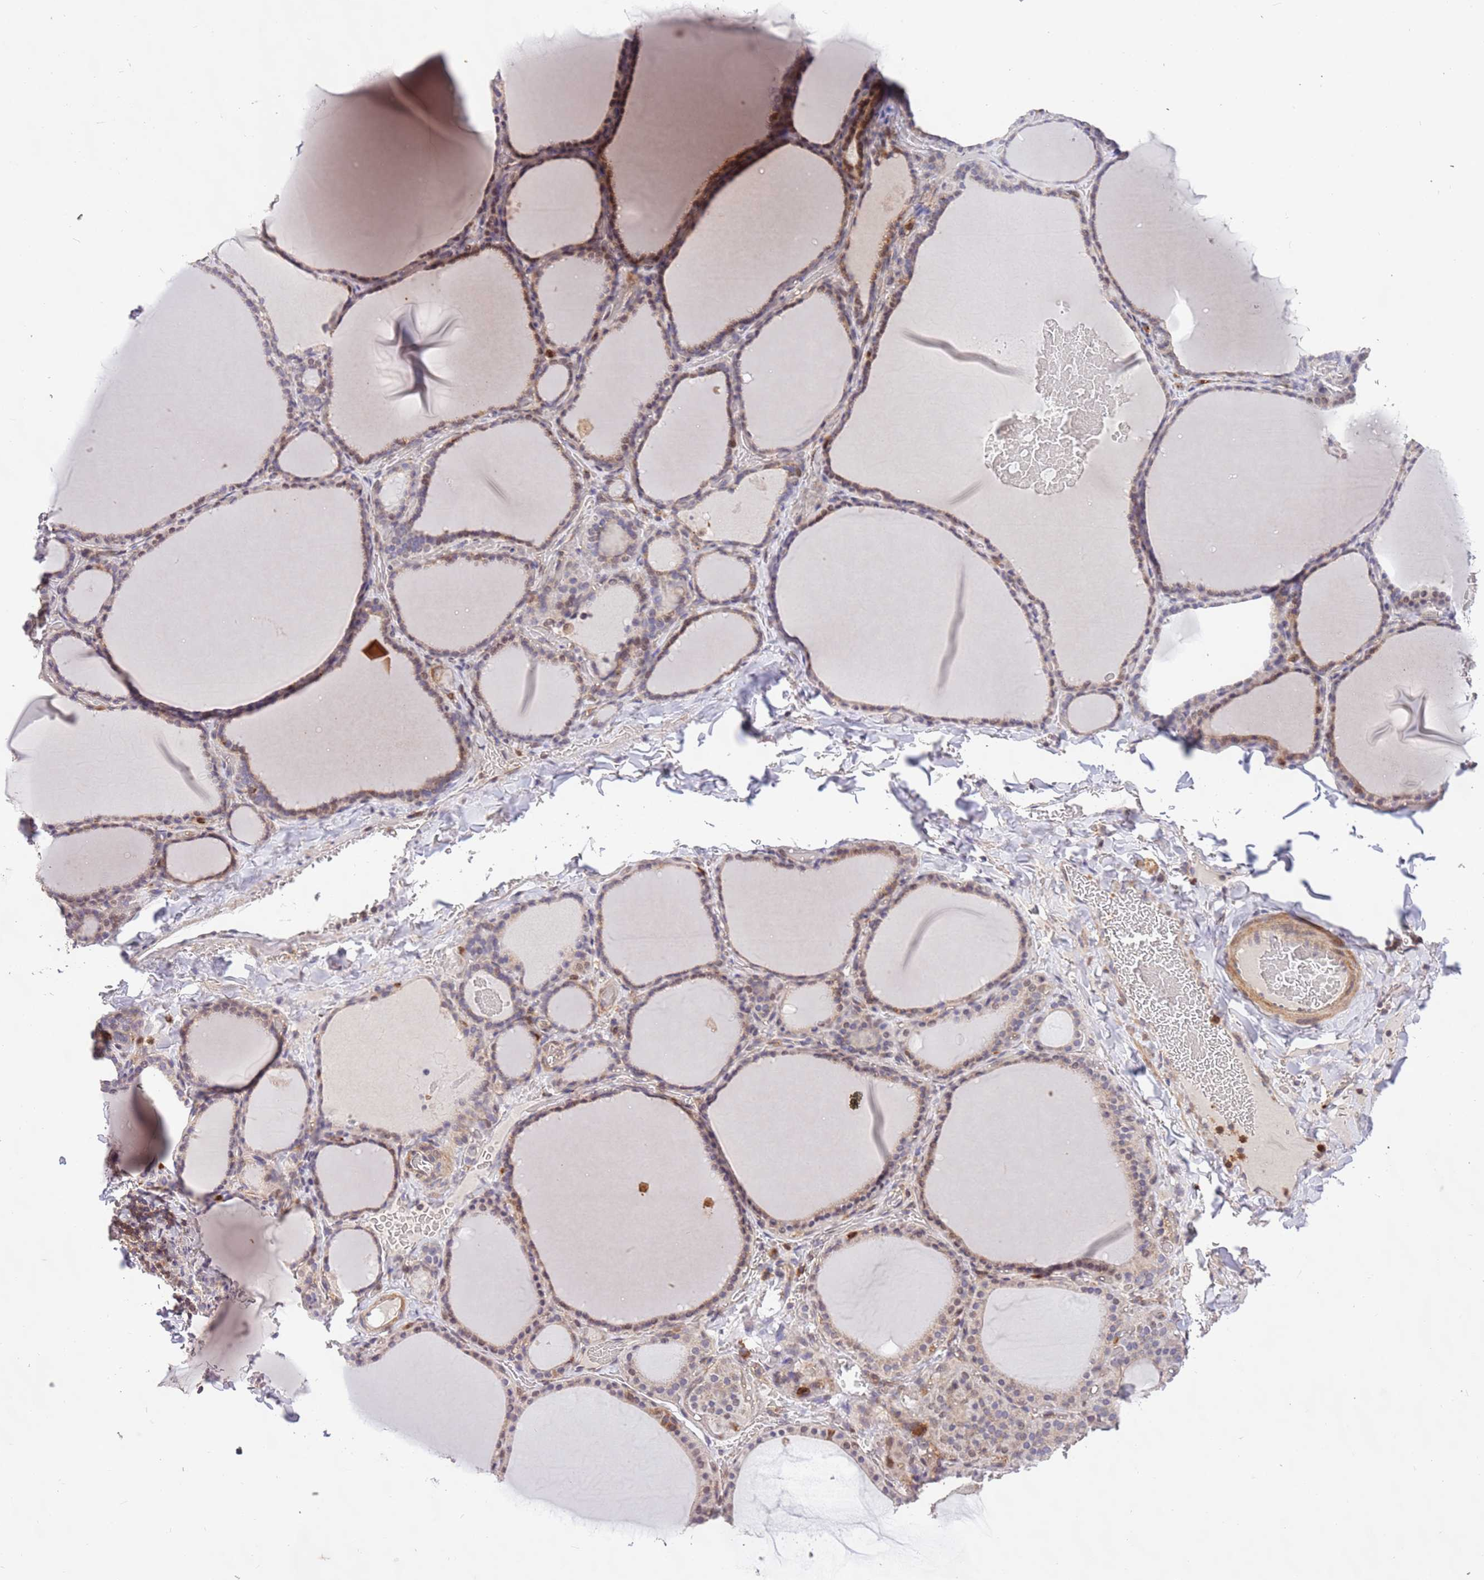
{"staining": {"intensity": "weak", "quantity": "25%-75%", "location": "cytoplasmic/membranous,nuclear"}, "tissue": "thyroid gland", "cell_type": "Glandular cells", "image_type": "normal", "snomed": [{"axis": "morphology", "description": "Normal tissue, NOS"}, {"axis": "topography", "description": "Thyroid gland"}], "caption": "This is a histology image of IHC staining of normal thyroid gland, which shows weak positivity in the cytoplasmic/membranous,nuclear of glandular cells.", "gene": "SLC16A4", "patient": {"sex": "female", "age": 39}}